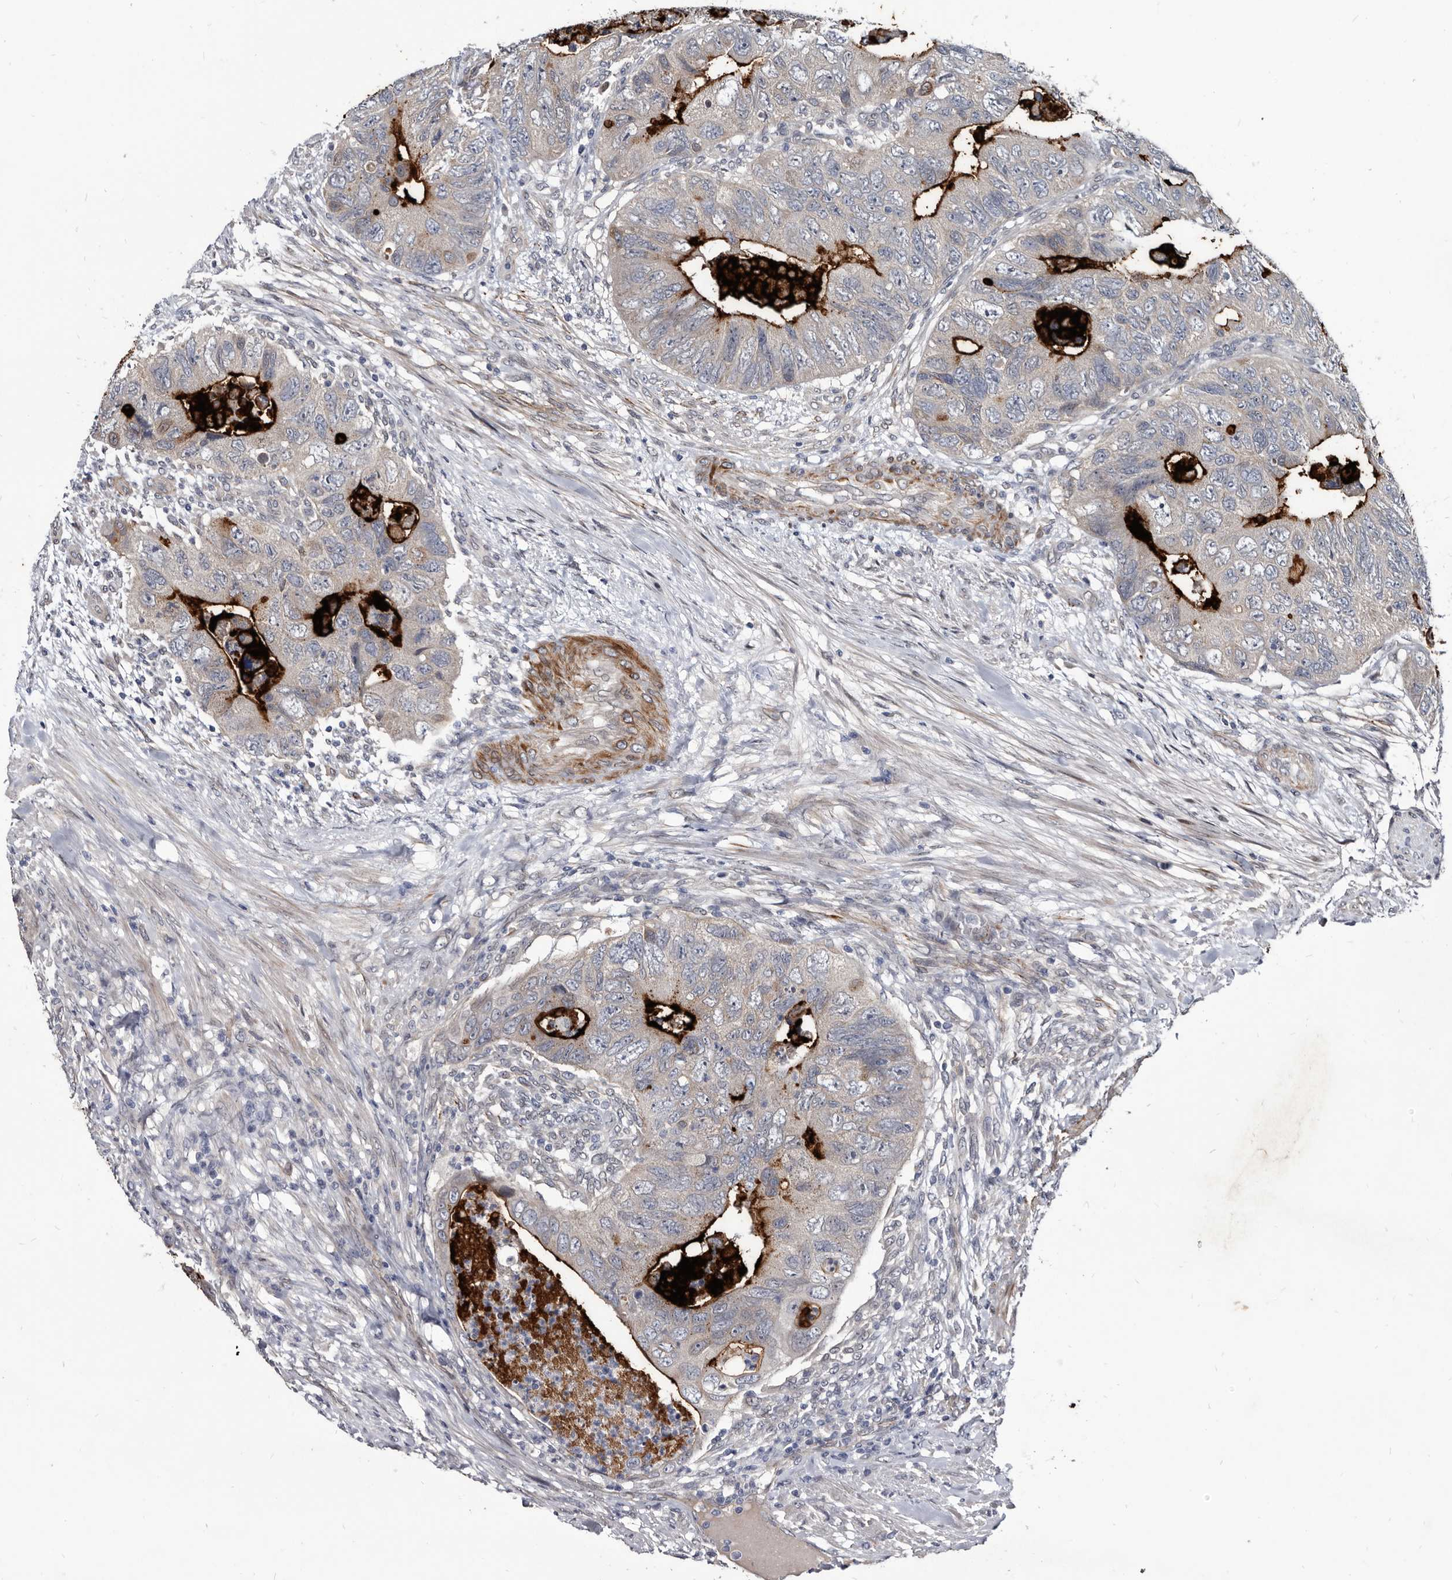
{"staining": {"intensity": "strong", "quantity": "<25%", "location": "cytoplasmic/membranous"}, "tissue": "colorectal cancer", "cell_type": "Tumor cells", "image_type": "cancer", "snomed": [{"axis": "morphology", "description": "Adenocarcinoma, NOS"}, {"axis": "topography", "description": "Rectum"}], "caption": "Protein expression by immunohistochemistry reveals strong cytoplasmic/membranous expression in approximately <25% of tumor cells in colorectal adenocarcinoma. The protein is shown in brown color, while the nuclei are stained blue.", "gene": "PROM1", "patient": {"sex": "male", "age": 63}}